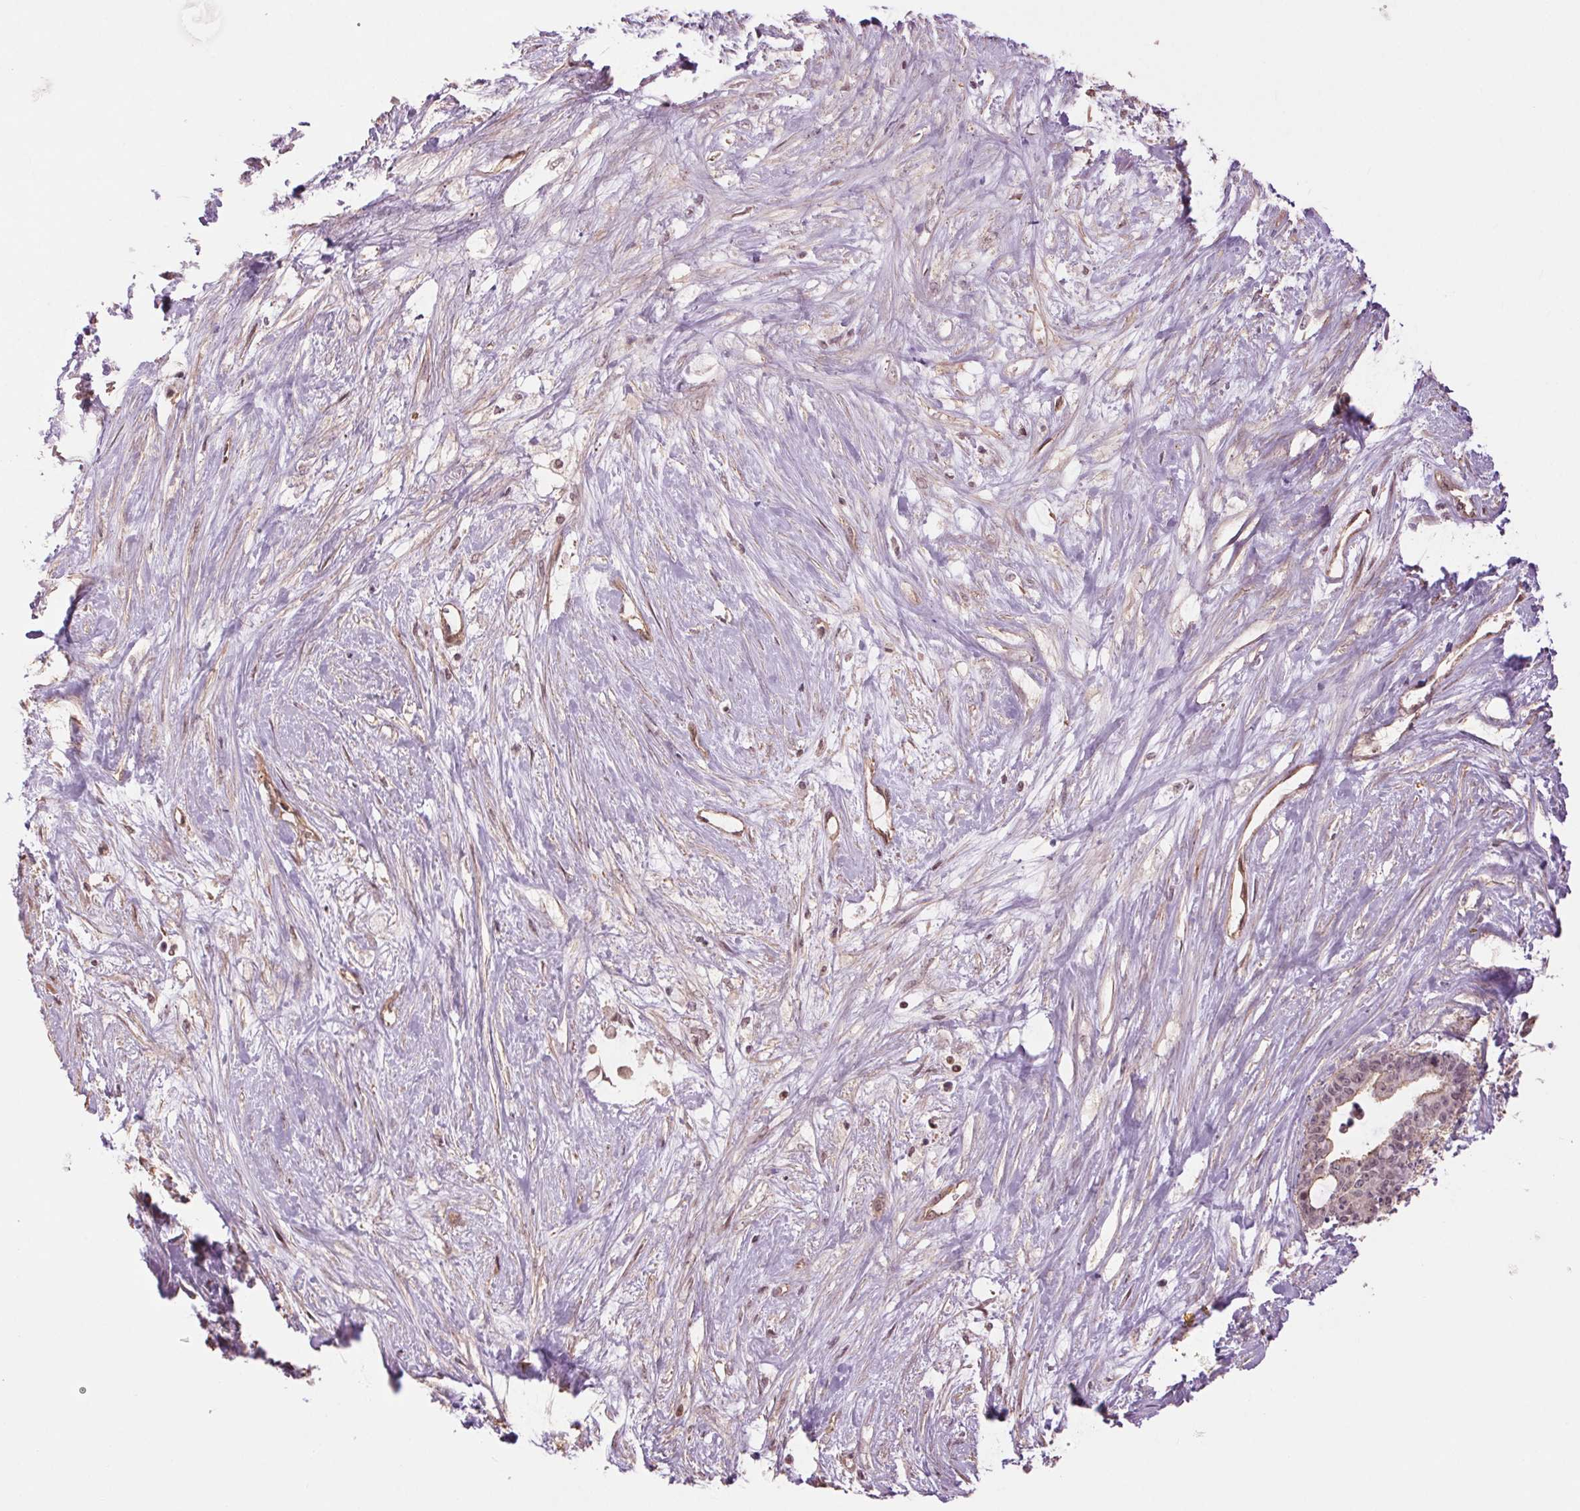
{"staining": {"intensity": "weak", "quantity": "<25%", "location": "cytoplasmic/membranous,nuclear"}, "tissue": "liver cancer", "cell_type": "Tumor cells", "image_type": "cancer", "snomed": [{"axis": "morphology", "description": "Normal tissue, NOS"}, {"axis": "morphology", "description": "Cholangiocarcinoma"}, {"axis": "topography", "description": "Liver"}, {"axis": "topography", "description": "Peripheral nerve tissue"}], "caption": "There is no significant positivity in tumor cells of cholangiocarcinoma (liver).", "gene": "PALM", "patient": {"sex": "female", "age": 73}}